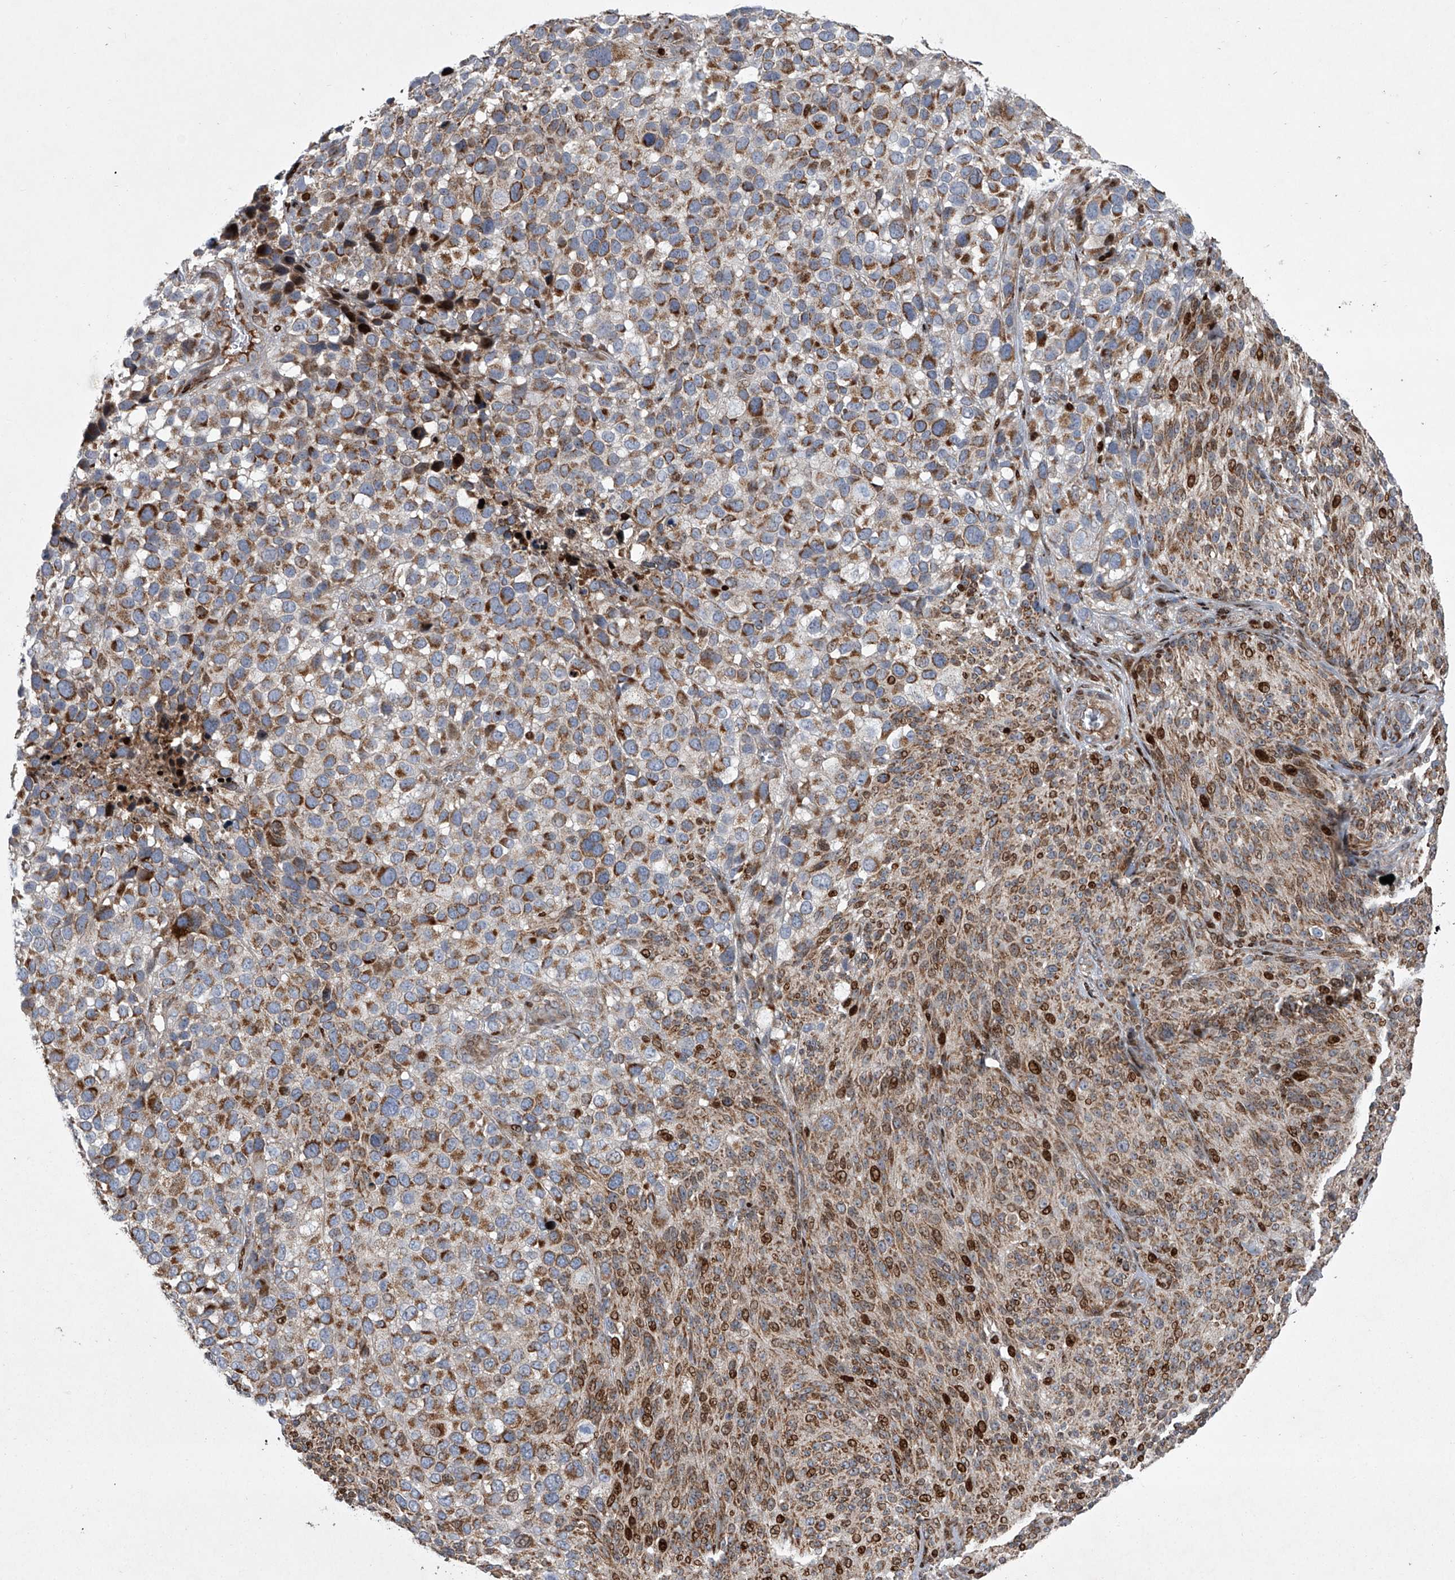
{"staining": {"intensity": "moderate", "quantity": ">75%", "location": "cytoplasmic/membranous,nuclear"}, "tissue": "melanoma", "cell_type": "Tumor cells", "image_type": "cancer", "snomed": [{"axis": "morphology", "description": "Malignant melanoma, NOS"}, {"axis": "topography", "description": "Skin of trunk"}], "caption": "DAB immunohistochemical staining of human melanoma shows moderate cytoplasmic/membranous and nuclear protein staining in about >75% of tumor cells.", "gene": "STRADA", "patient": {"sex": "male", "age": 71}}